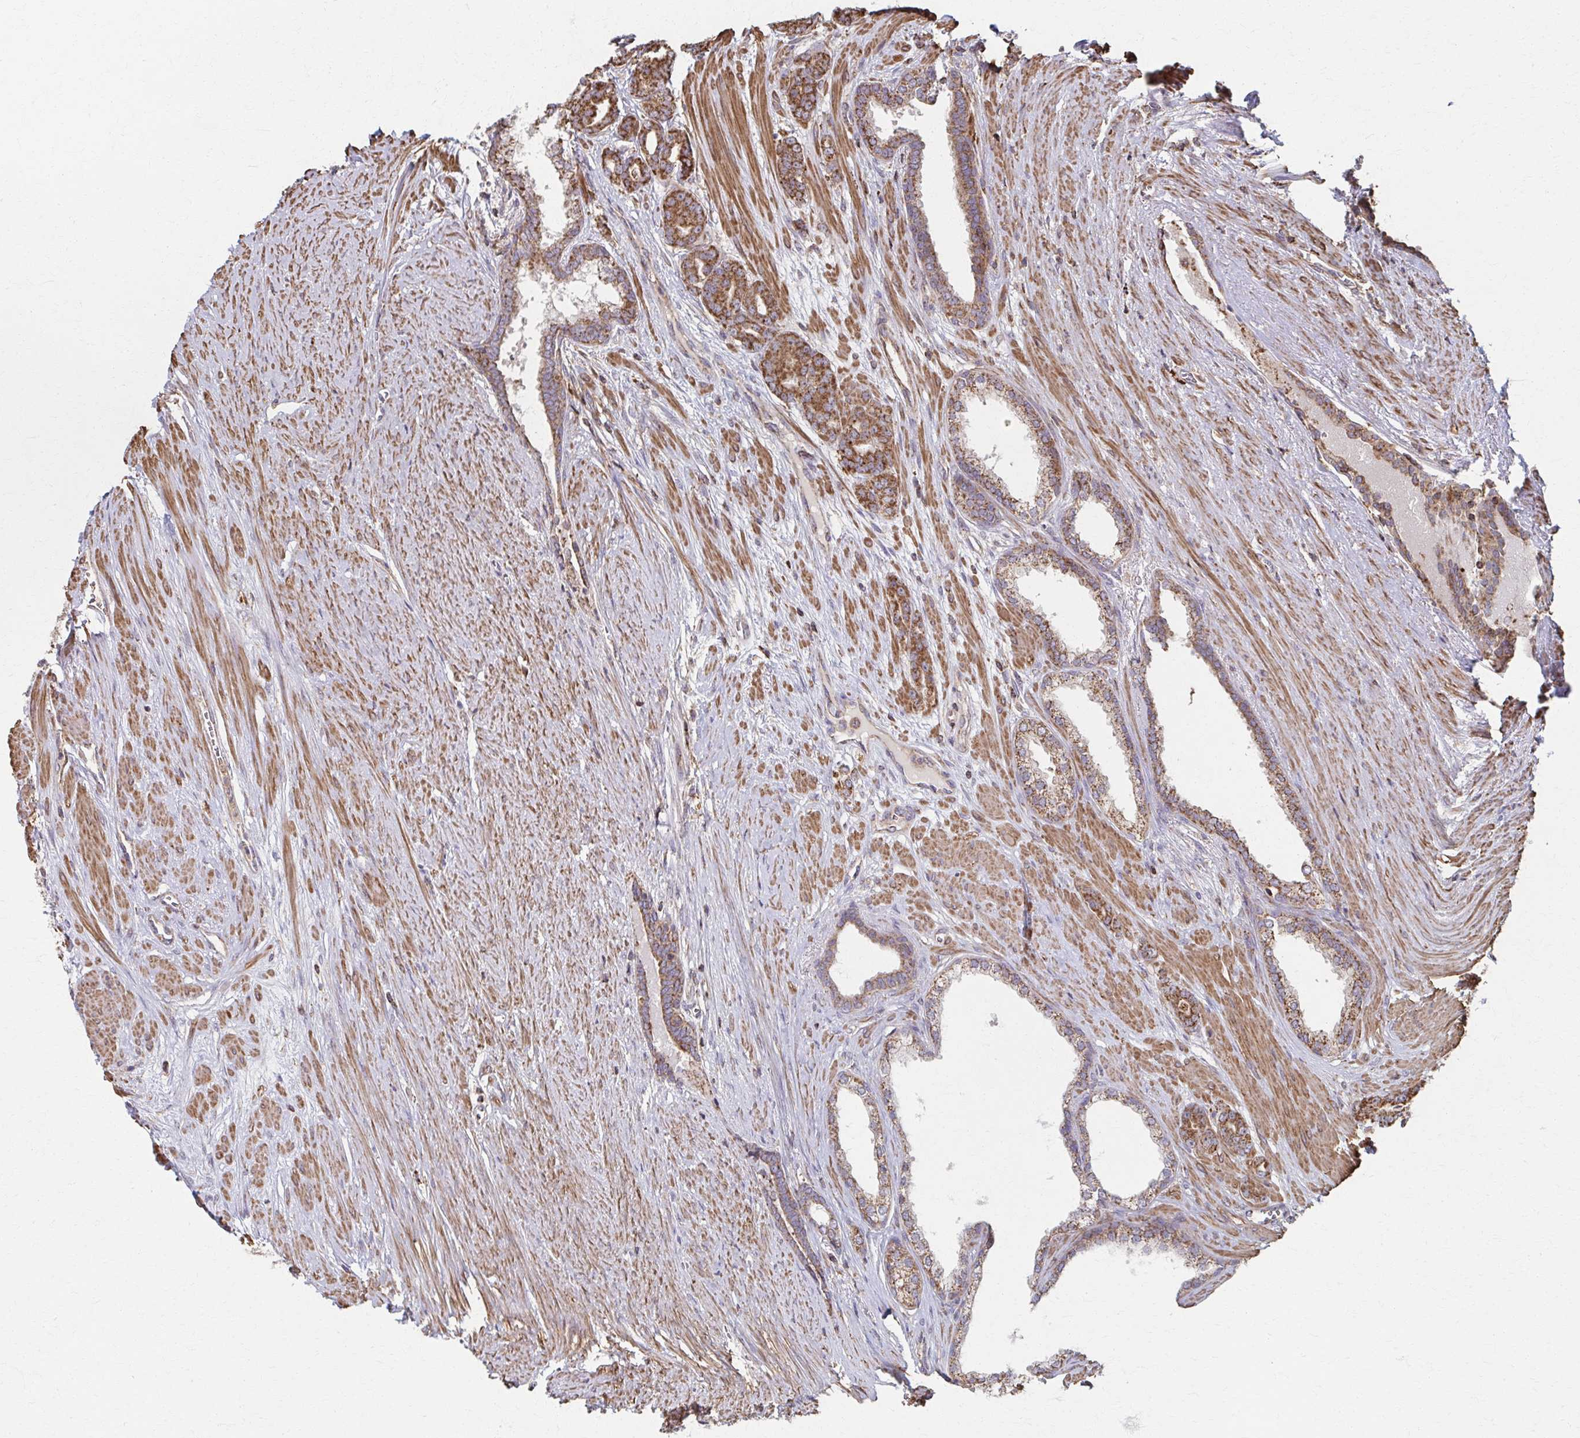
{"staining": {"intensity": "moderate", "quantity": ">75%", "location": "cytoplasmic/membranous"}, "tissue": "prostate cancer", "cell_type": "Tumor cells", "image_type": "cancer", "snomed": [{"axis": "morphology", "description": "Adenocarcinoma, High grade"}, {"axis": "topography", "description": "Prostate"}], "caption": "DAB (3,3'-diaminobenzidine) immunohistochemical staining of human prostate adenocarcinoma (high-grade) displays moderate cytoplasmic/membranous protein staining in approximately >75% of tumor cells.", "gene": "KLHL34", "patient": {"sex": "male", "age": 60}}